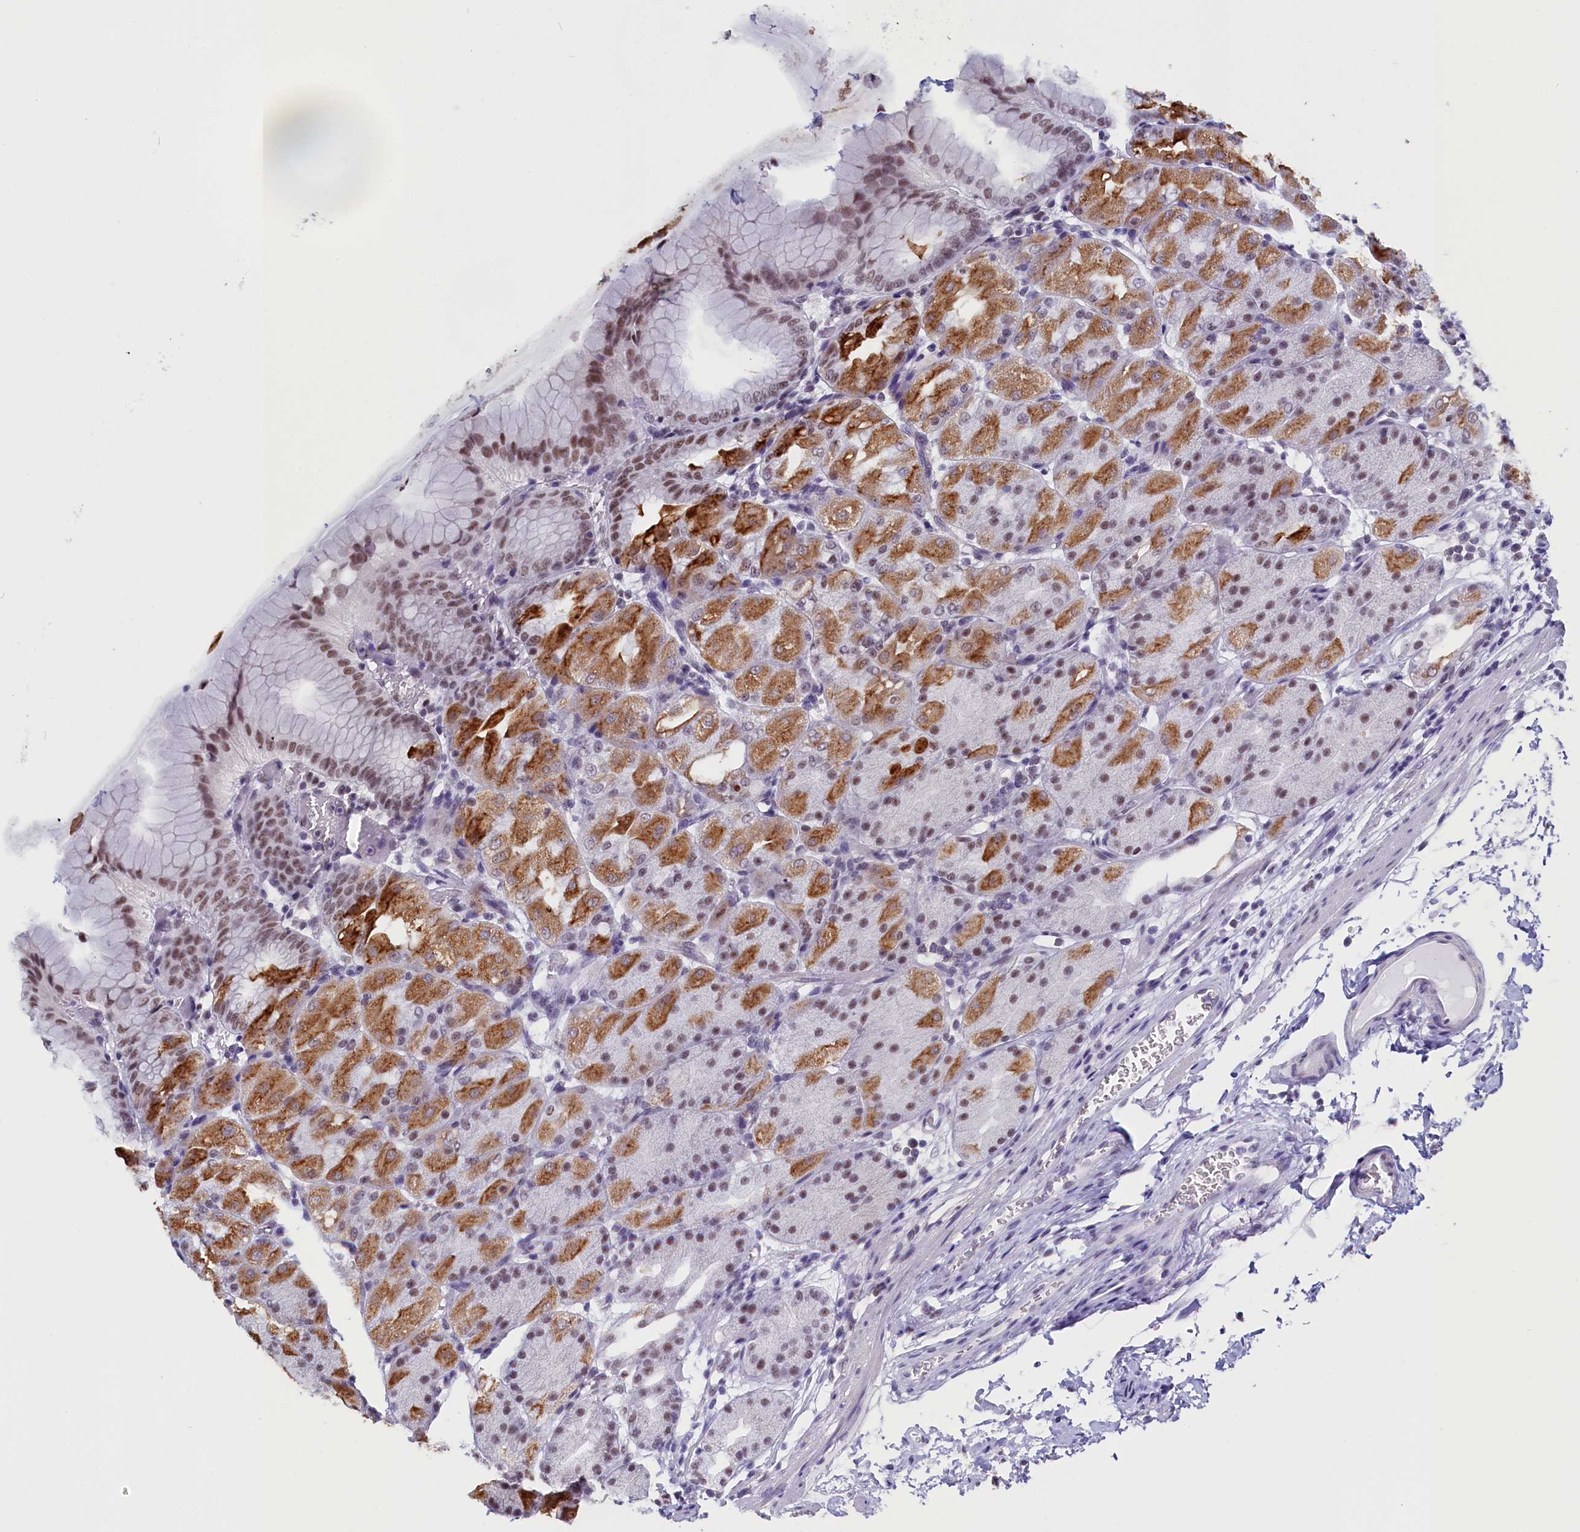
{"staining": {"intensity": "moderate", "quantity": "25%-75%", "location": "cytoplasmic/membranous,nuclear"}, "tissue": "stomach", "cell_type": "Glandular cells", "image_type": "normal", "snomed": [{"axis": "morphology", "description": "Normal tissue, NOS"}, {"axis": "topography", "description": "Stomach, upper"}, {"axis": "topography", "description": "Stomach, lower"}], "caption": "Stomach stained with DAB (3,3'-diaminobenzidine) IHC demonstrates medium levels of moderate cytoplasmic/membranous,nuclear expression in approximately 25%-75% of glandular cells.", "gene": "CD2BP2", "patient": {"sex": "male", "age": 62}}